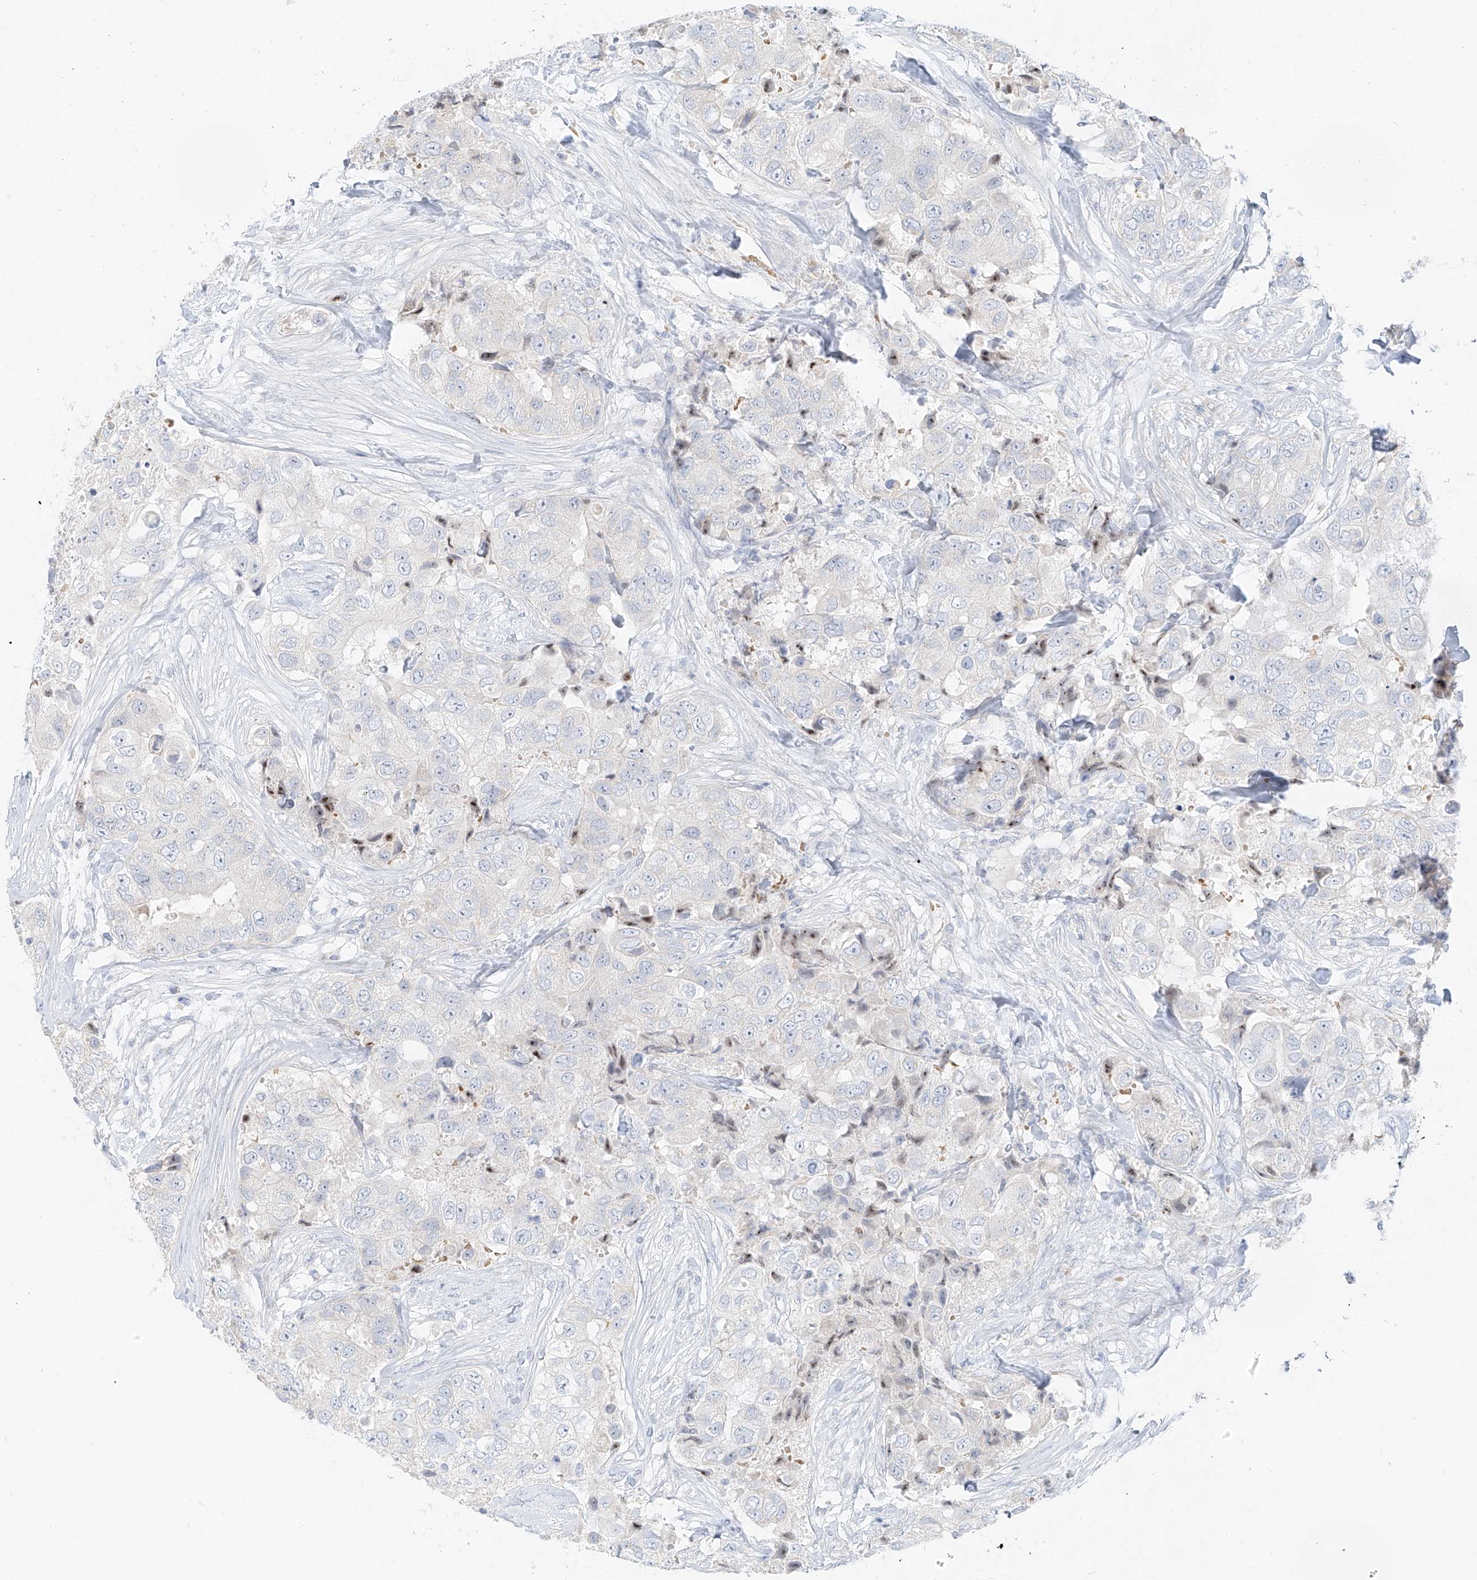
{"staining": {"intensity": "weak", "quantity": "<25%", "location": "nuclear"}, "tissue": "breast cancer", "cell_type": "Tumor cells", "image_type": "cancer", "snomed": [{"axis": "morphology", "description": "Duct carcinoma"}, {"axis": "topography", "description": "Breast"}], "caption": "There is no significant staining in tumor cells of breast invasive ductal carcinoma. Nuclei are stained in blue.", "gene": "PGC", "patient": {"sex": "female", "age": 62}}